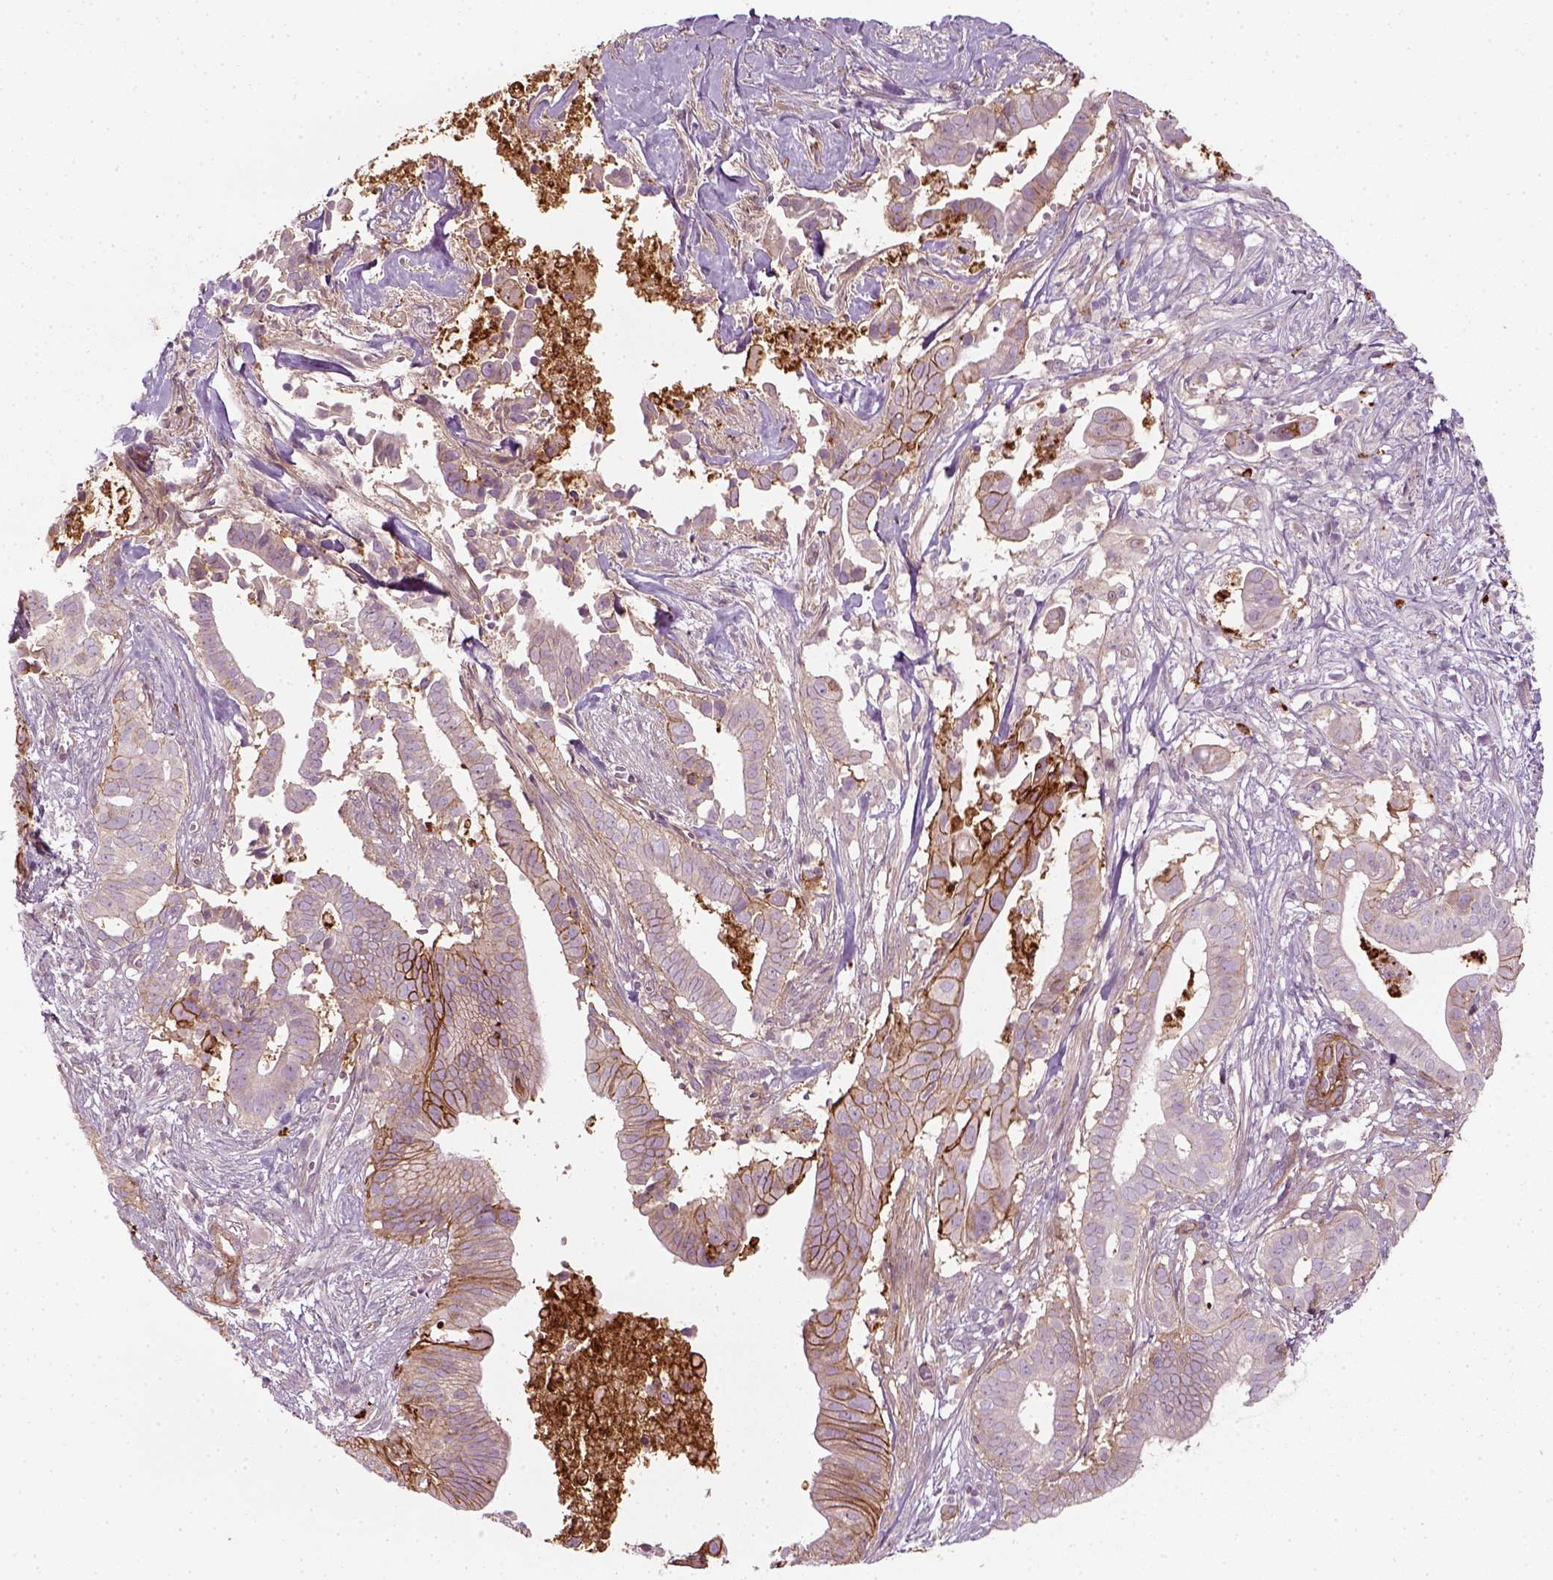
{"staining": {"intensity": "strong", "quantity": "<25%", "location": "cytoplasmic/membranous"}, "tissue": "pancreatic cancer", "cell_type": "Tumor cells", "image_type": "cancer", "snomed": [{"axis": "morphology", "description": "Adenocarcinoma, NOS"}, {"axis": "topography", "description": "Pancreas"}], "caption": "Brown immunohistochemical staining in adenocarcinoma (pancreatic) reveals strong cytoplasmic/membranous positivity in about <25% of tumor cells. The protein of interest is shown in brown color, while the nuclei are stained blue.", "gene": "NPTN", "patient": {"sex": "male", "age": 61}}